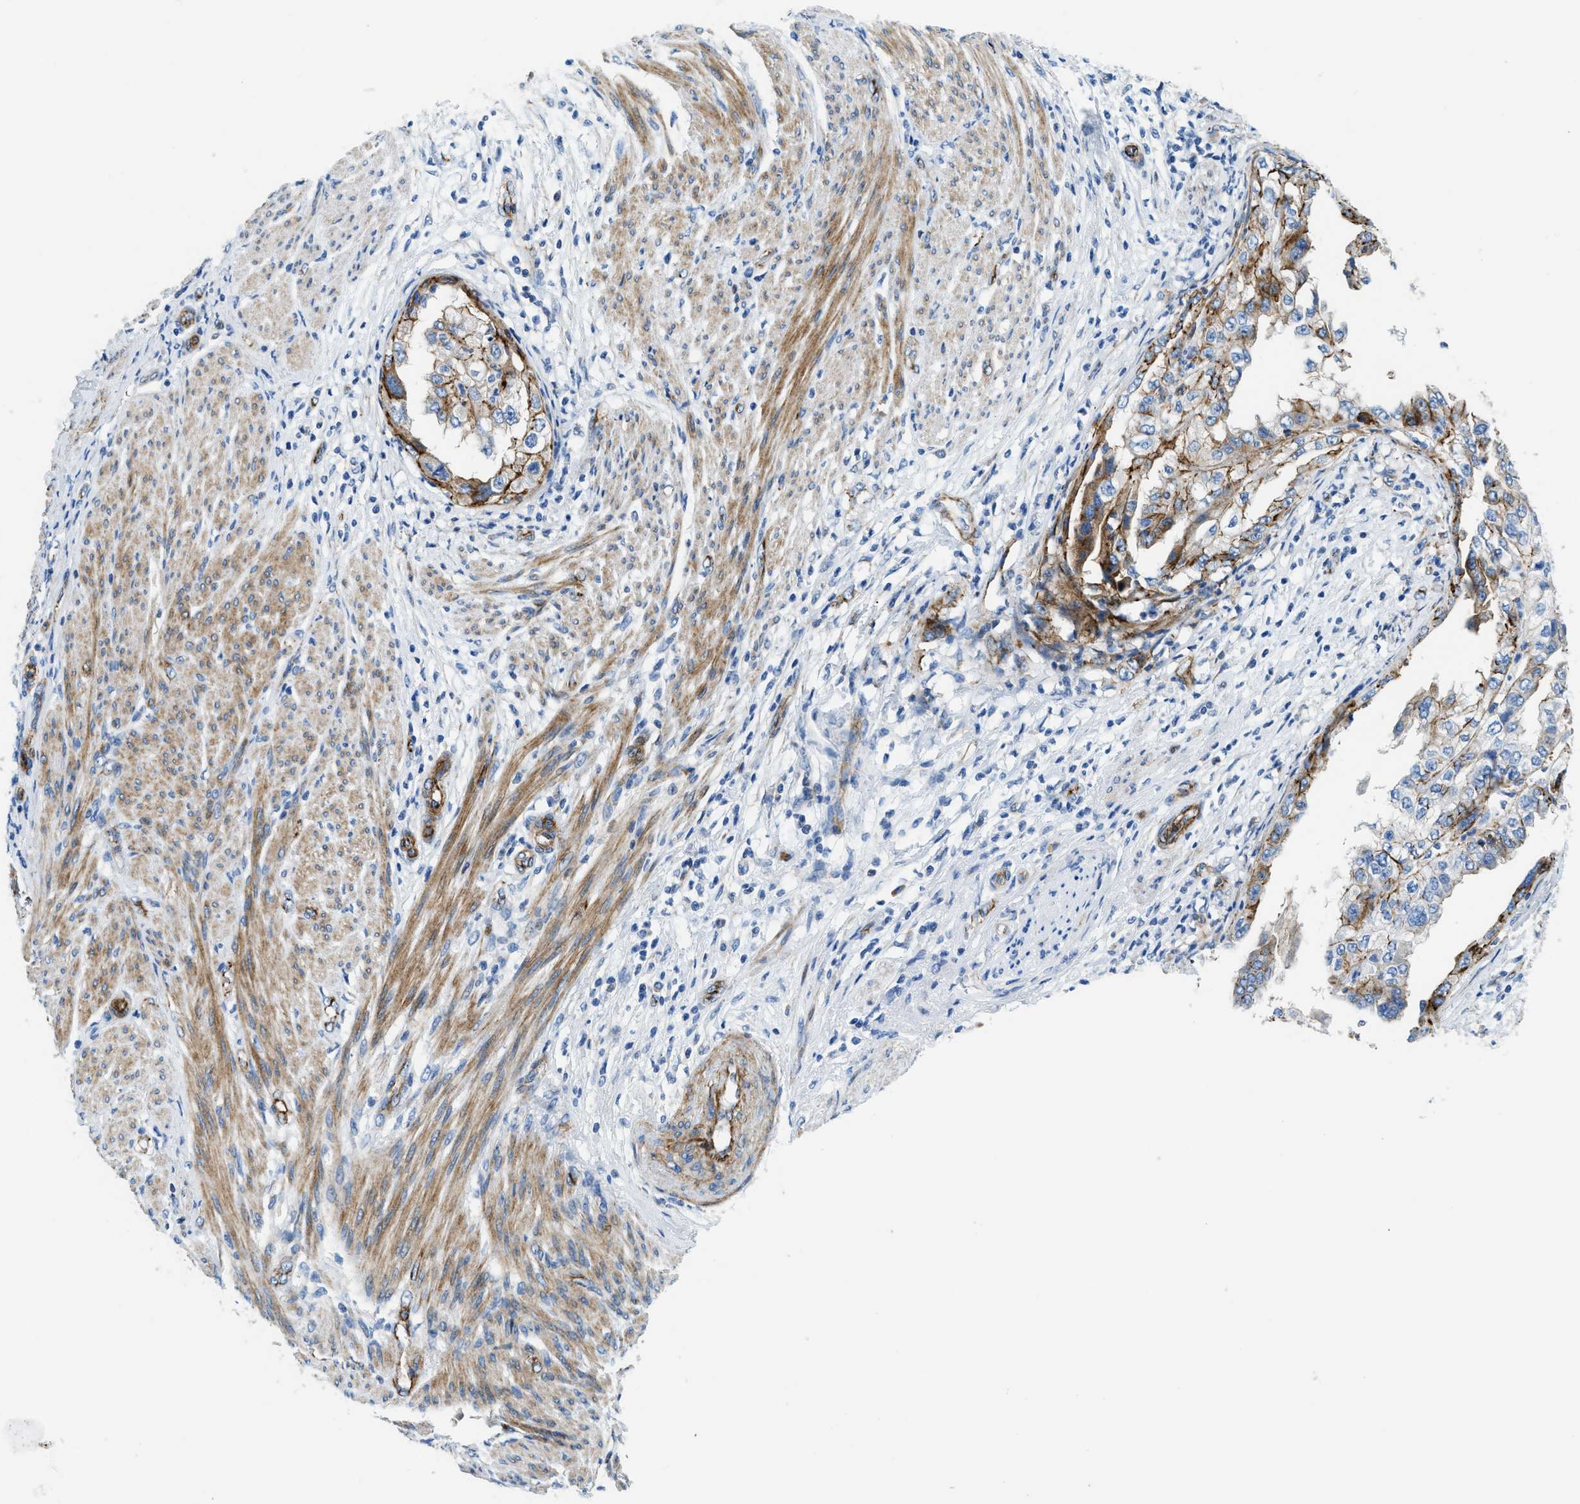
{"staining": {"intensity": "strong", "quantity": "25%-75%", "location": "cytoplasmic/membranous"}, "tissue": "endometrial cancer", "cell_type": "Tumor cells", "image_type": "cancer", "snomed": [{"axis": "morphology", "description": "Adenocarcinoma, NOS"}, {"axis": "topography", "description": "Endometrium"}], "caption": "Adenocarcinoma (endometrial) stained for a protein (brown) reveals strong cytoplasmic/membranous positive staining in about 25%-75% of tumor cells.", "gene": "CUTA", "patient": {"sex": "female", "age": 85}}